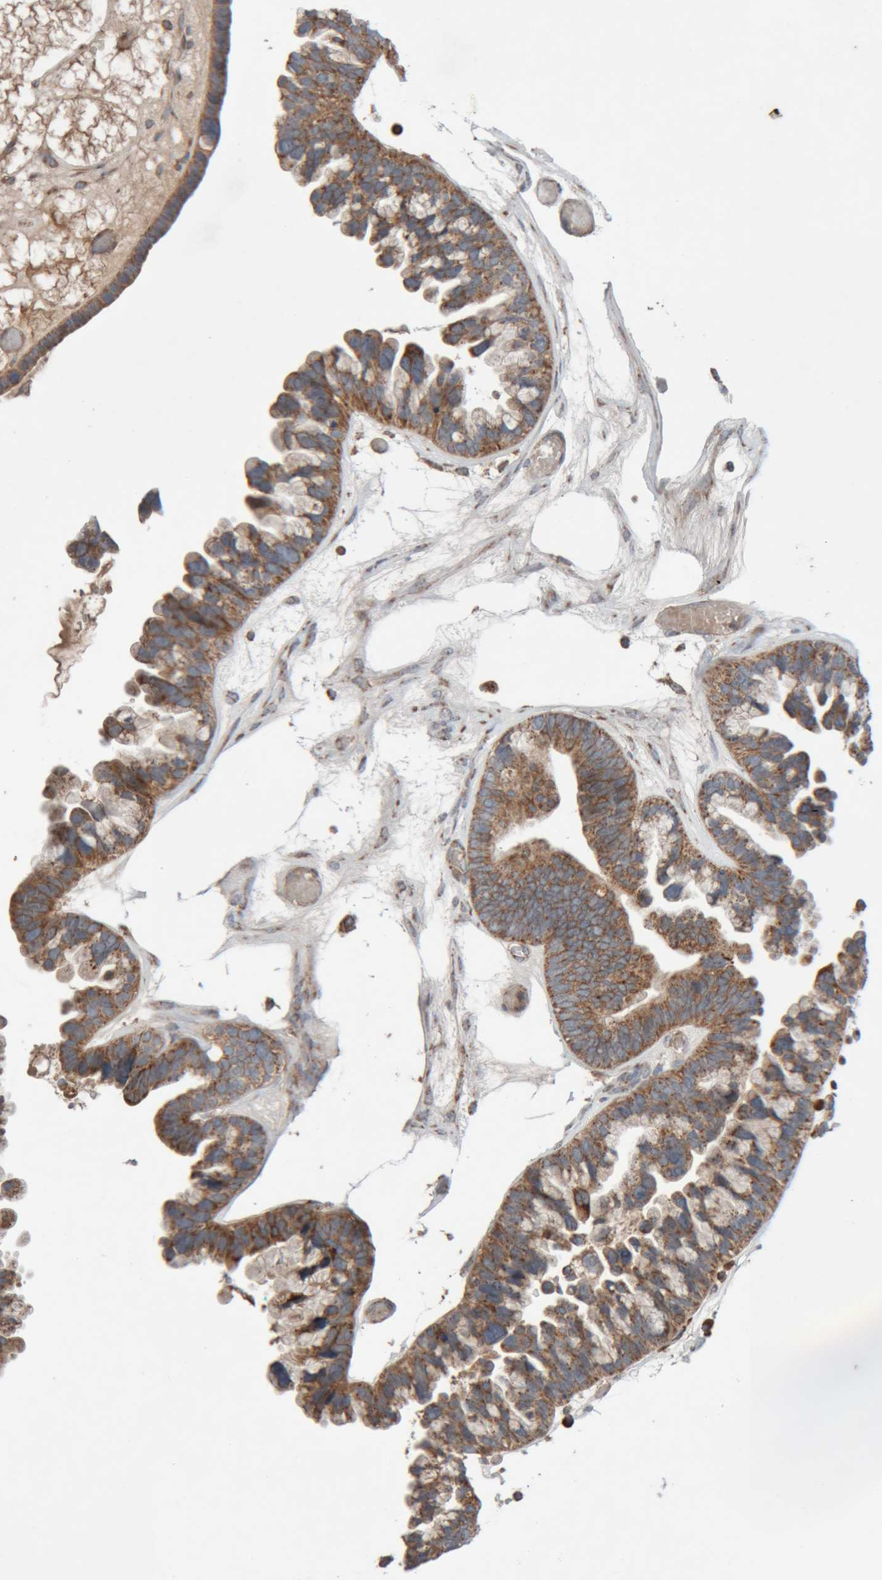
{"staining": {"intensity": "moderate", "quantity": ">75%", "location": "cytoplasmic/membranous"}, "tissue": "ovarian cancer", "cell_type": "Tumor cells", "image_type": "cancer", "snomed": [{"axis": "morphology", "description": "Cystadenocarcinoma, serous, NOS"}, {"axis": "topography", "description": "Ovary"}], "caption": "Moderate cytoplasmic/membranous positivity is appreciated in approximately >75% of tumor cells in ovarian cancer.", "gene": "KIF21B", "patient": {"sex": "female", "age": 56}}